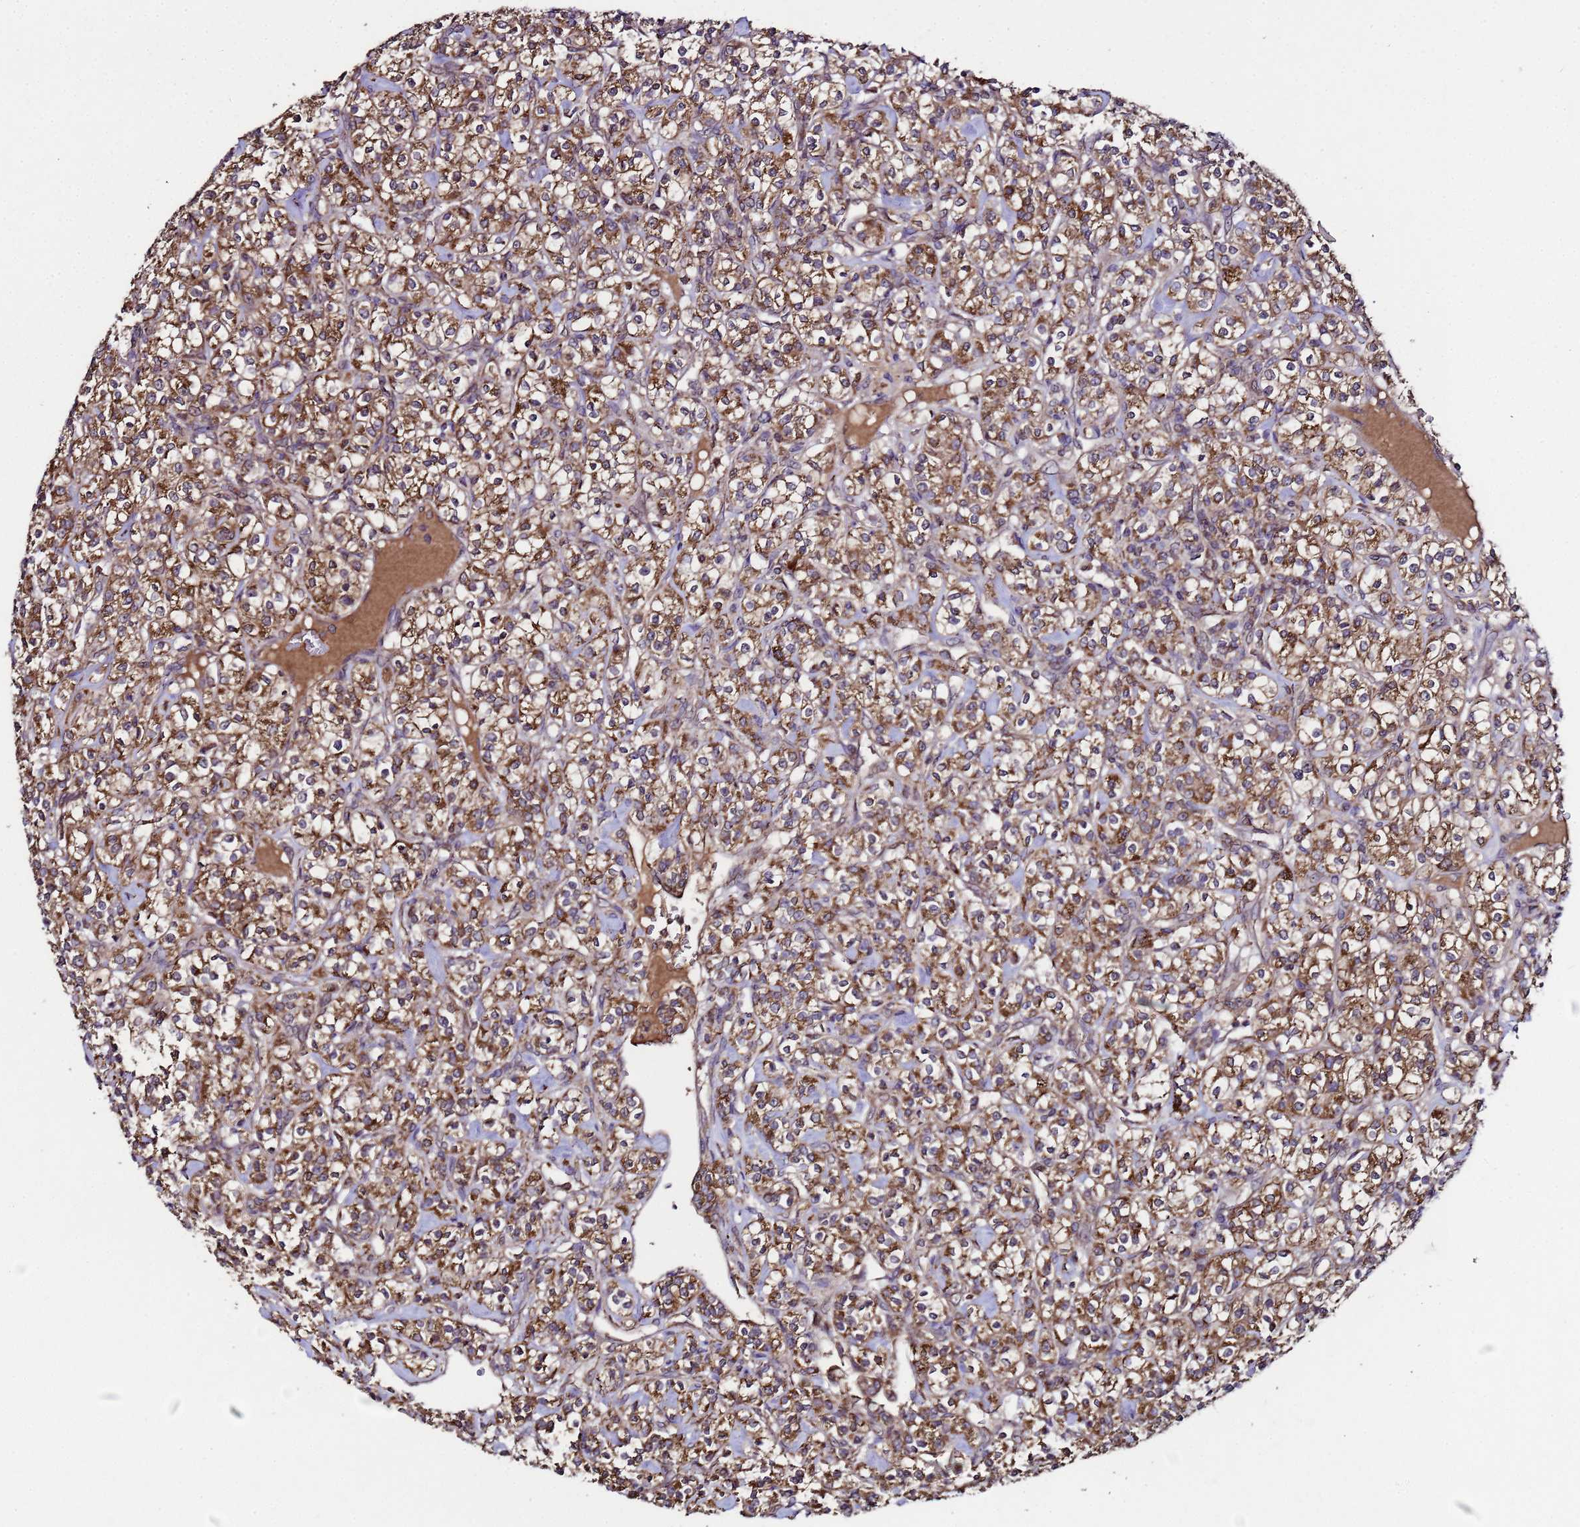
{"staining": {"intensity": "moderate", "quantity": ">75%", "location": "cytoplasmic/membranous"}, "tissue": "renal cancer", "cell_type": "Tumor cells", "image_type": "cancer", "snomed": [{"axis": "morphology", "description": "Adenocarcinoma, NOS"}, {"axis": "topography", "description": "Kidney"}], "caption": "Protein staining of adenocarcinoma (renal) tissue exhibits moderate cytoplasmic/membranous expression in about >75% of tumor cells.", "gene": "HSPBAP1", "patient": {"sex": "male", "age": 77}}